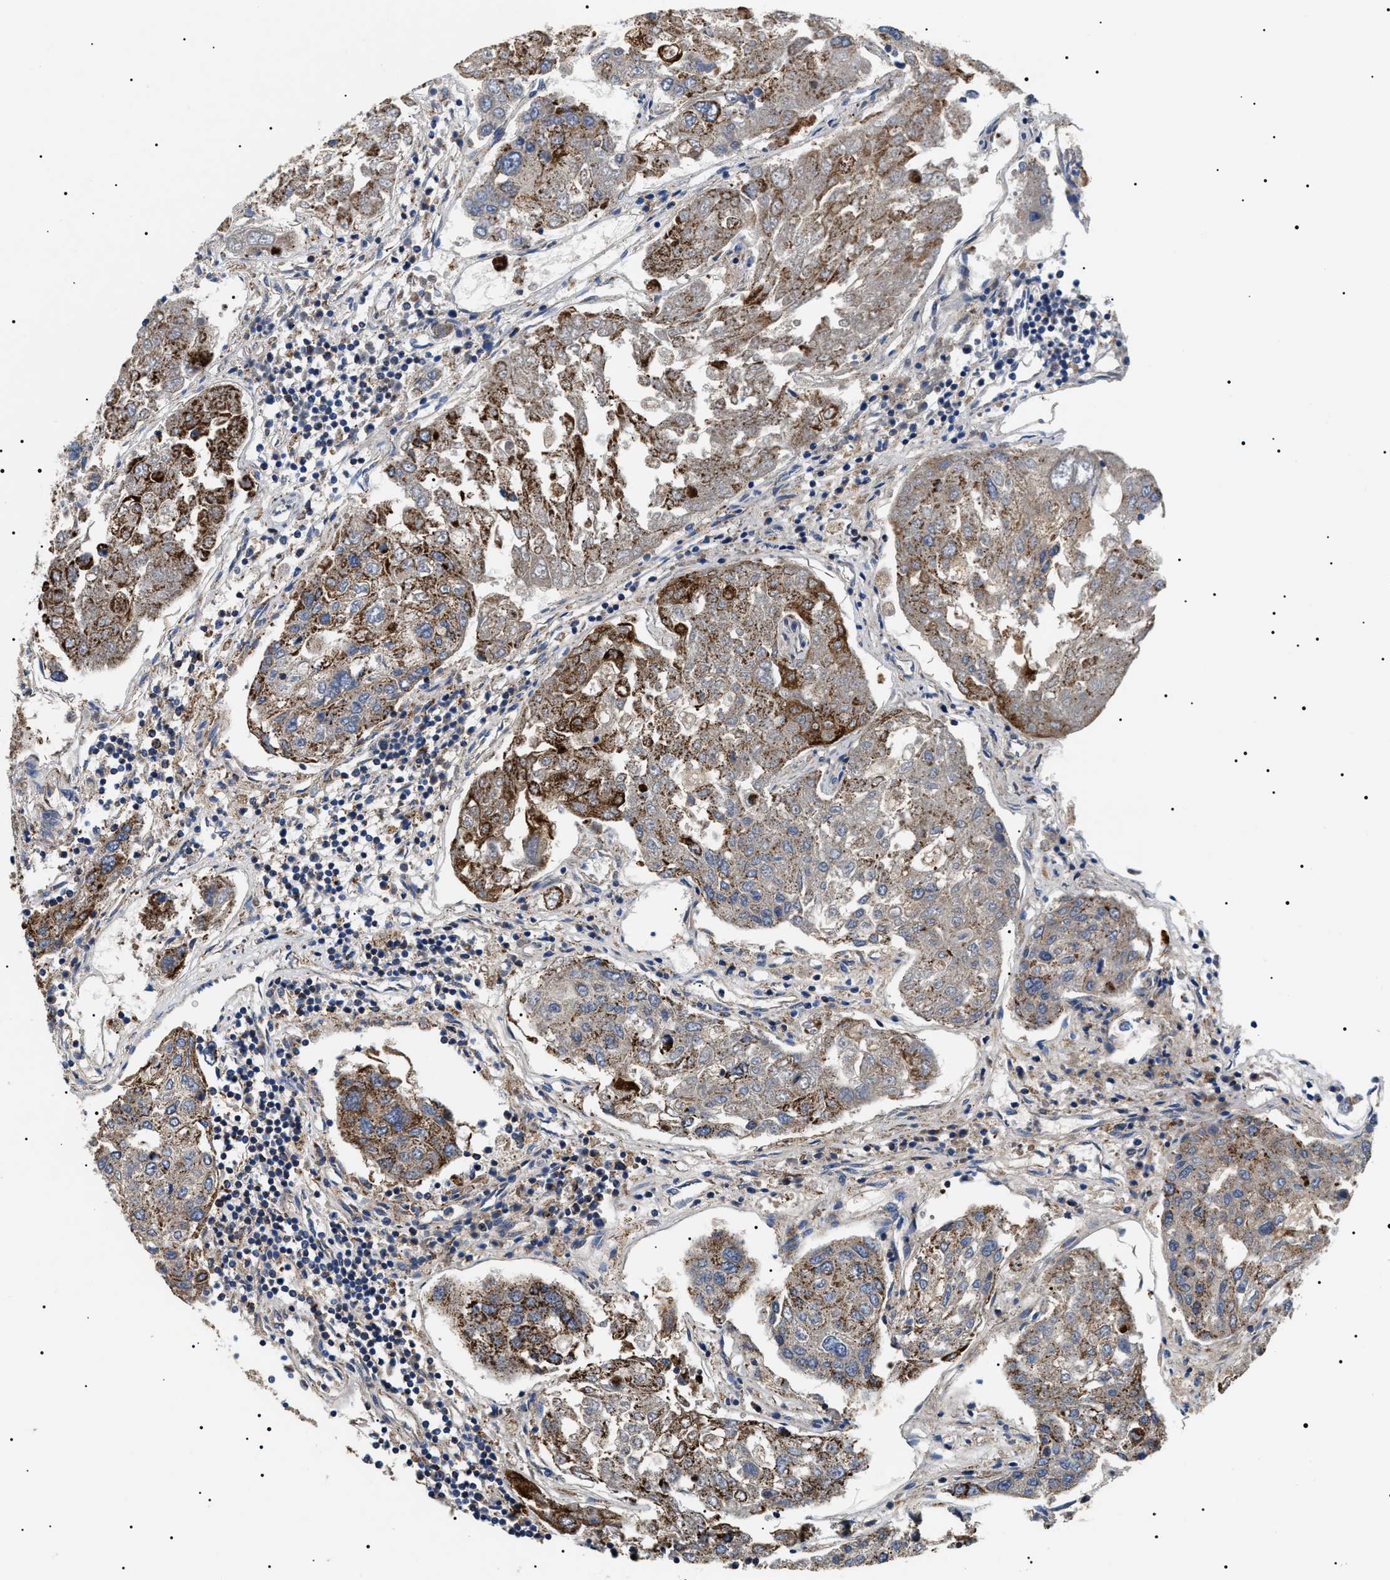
{"staining": {"intensity": "moderate", "quantity": "<25%", "location": "cytoplasmic/membranous"}, "tissue": "urothelial cancer", "cell_type": "Tumor cells", "image_type": "cancer", "snomed": [{"axis": "morphology", "description": "Urothelial carcinoma, High grade"}, {"axis": "topography", "description": "Lymph node"}, {"axis": "topography", "description": "Urinary bladder"}], "caption": "This is an image of immunohistochemistry staining of urothelial cancer, which shows moderate staining in the cytoplasmic/membranous of tumor cells.", "gene": "OXSM", "patient": {"sex": "male", "age": 51}}